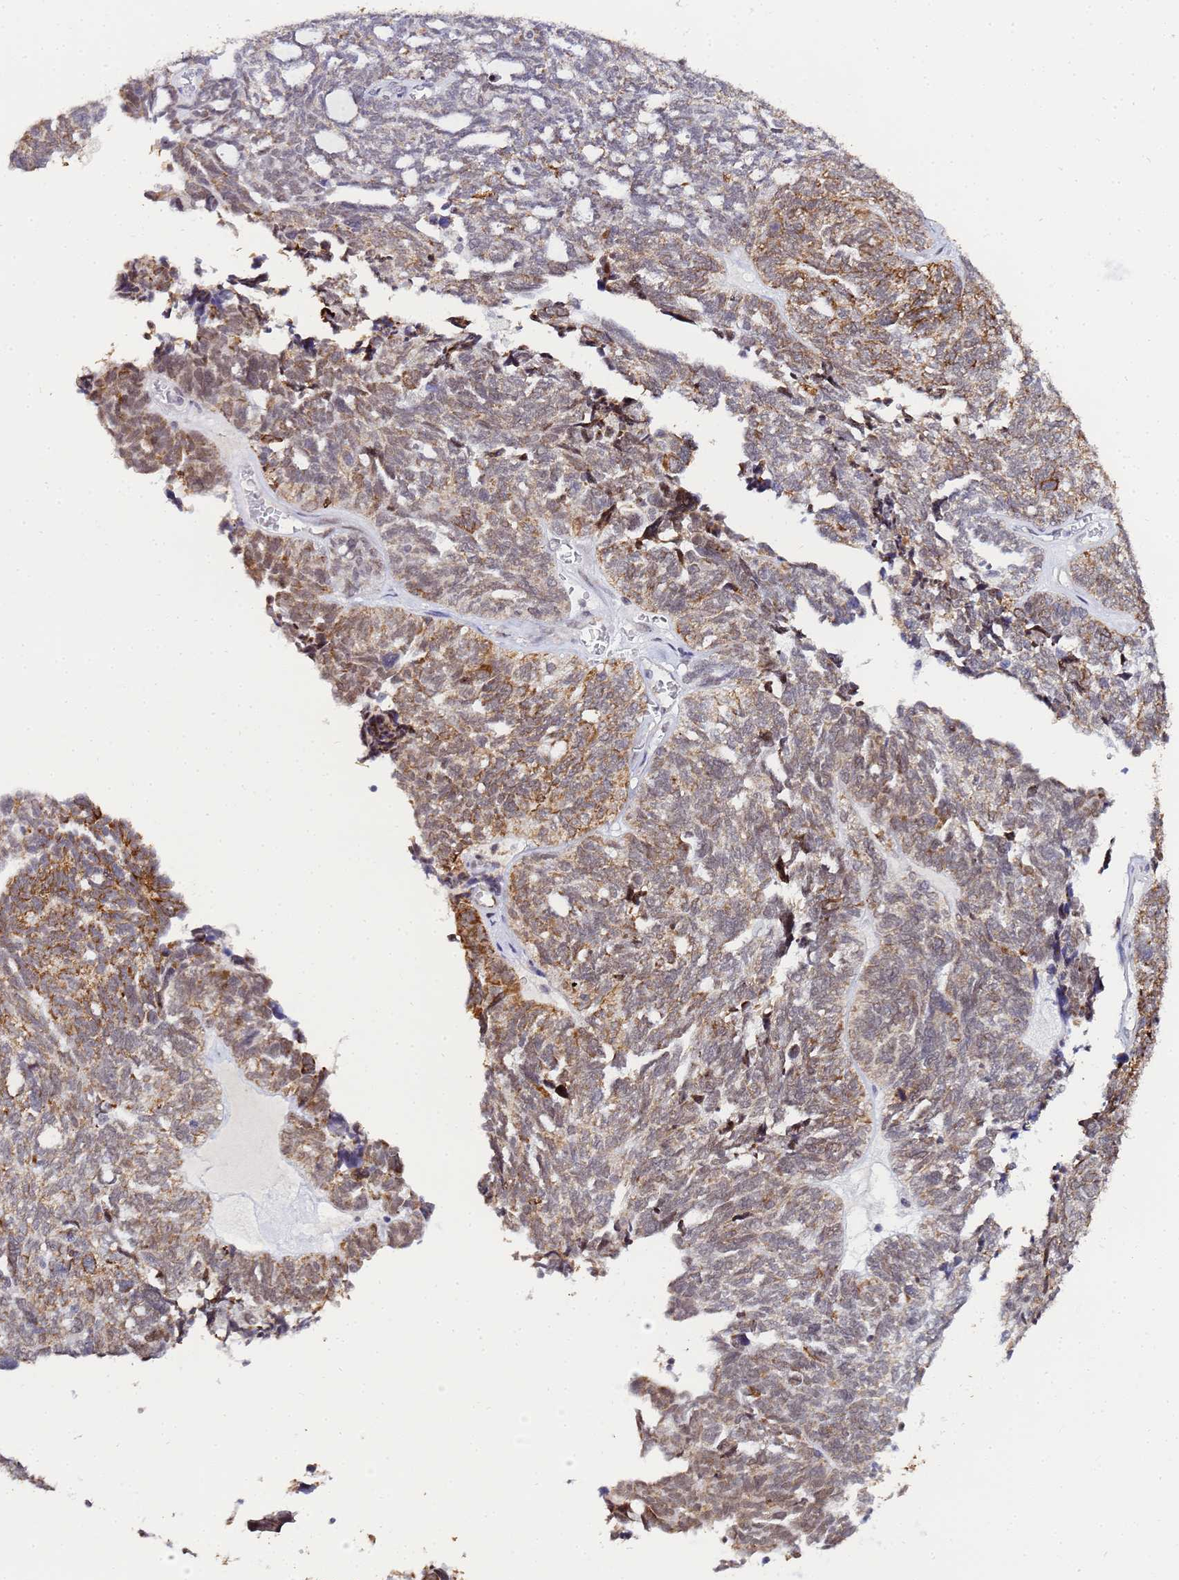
{"staining": {"intensity": "moderate", "quantity": "25%-75%", "location": "cytoplasmic/membranous"}, "tissue": "ovarian cancer", "cell_type": "Tumor cells", "image_type": "cancer", "snomed": [{"axis": "morphology", "description": "Cystadenocarcinoma, serous, NOS"}, {"axis": "topography", "description": "Ovary"}], "caption": "Brown immunohistochemical staining in ovarian cancer (serous cystadenocarcinoma) shows moderate cytoplasmic/membranous expression in about 25%-75% of tumor cells. The staining was performed using DAB to visualize the protein expression in brown, while the nuclei were stained in blue with hematoxylin (Magnification: 20x).", "gene": "CKMT1A", "patient": {"sex": "female", "age": 79}}